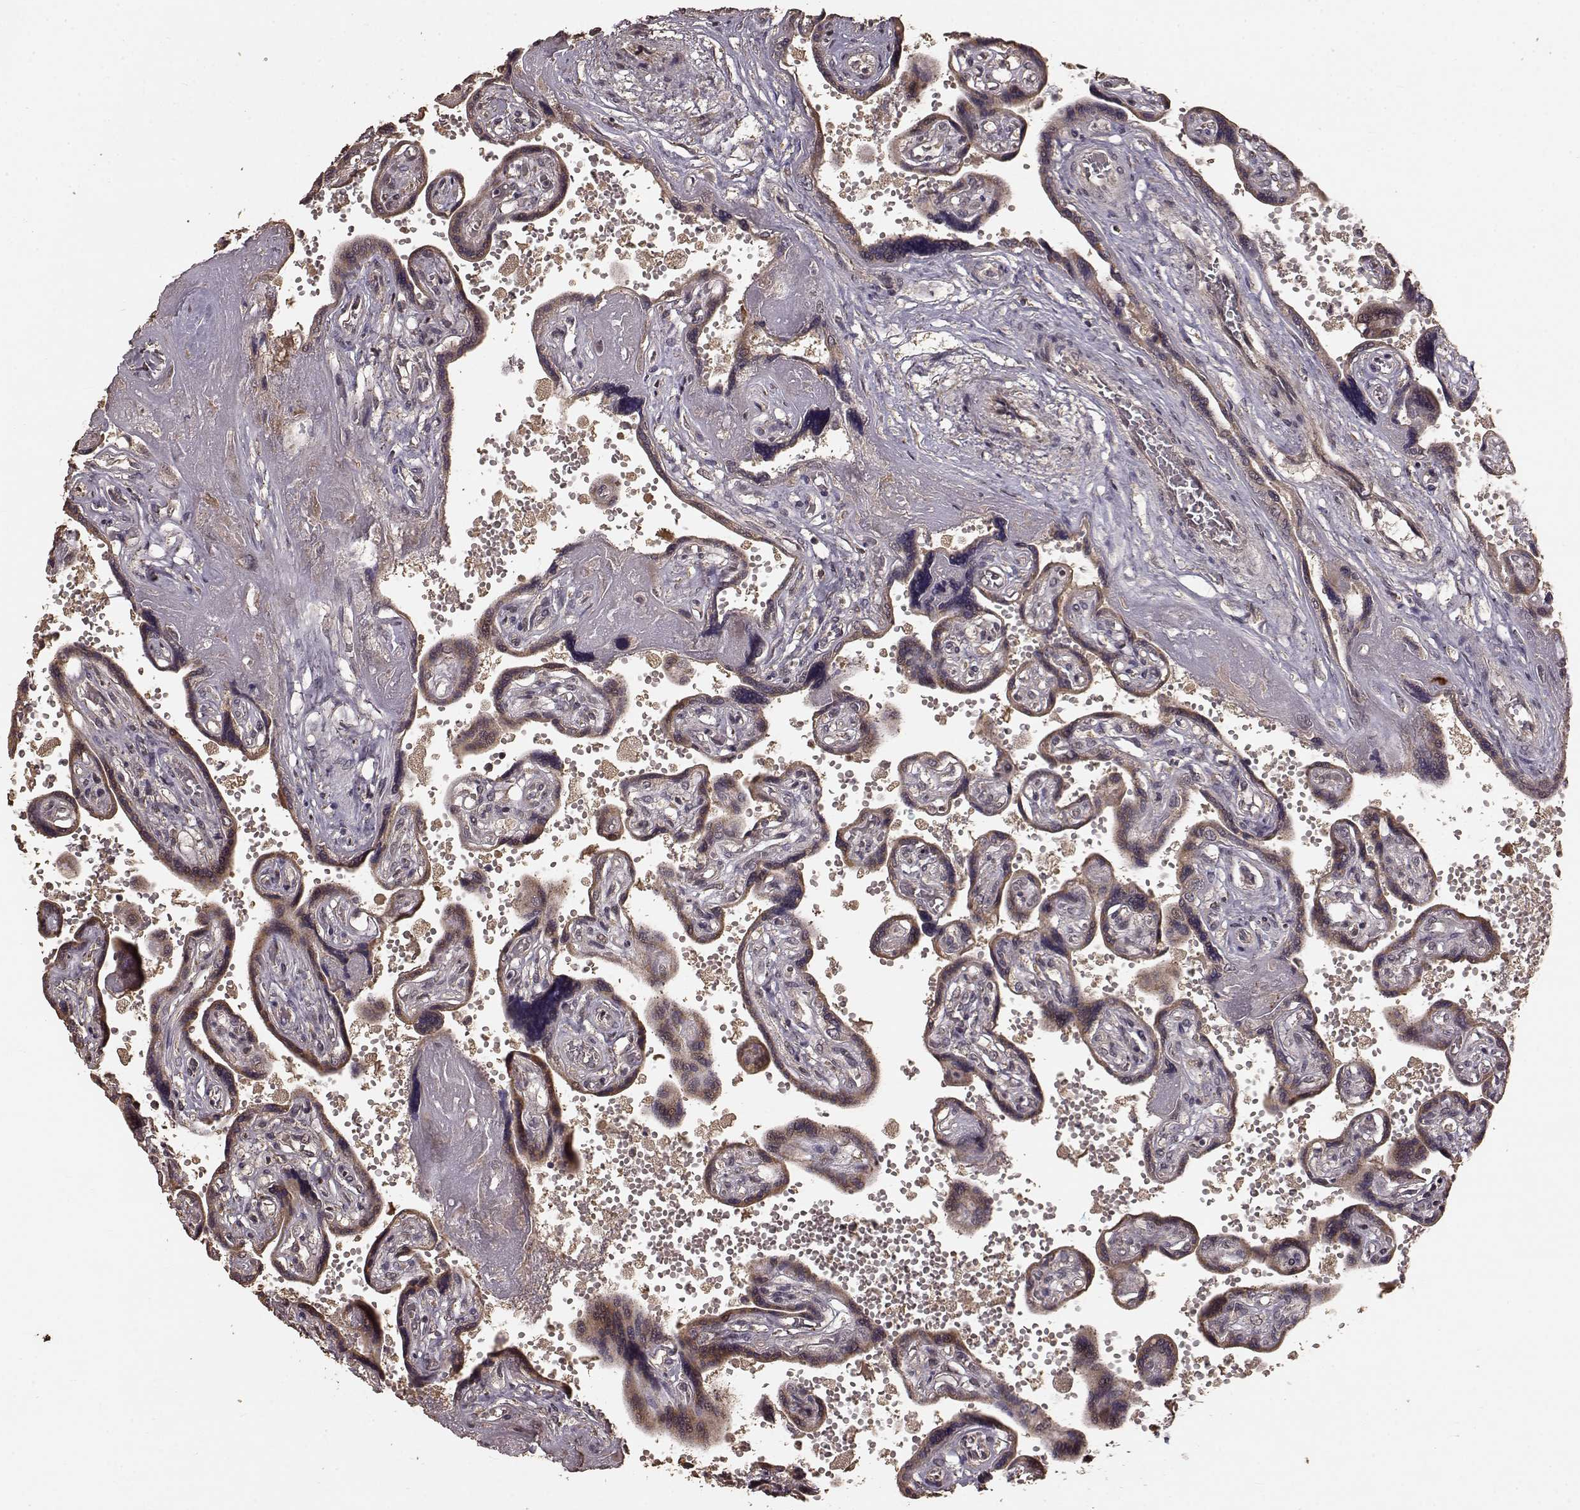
{"staining": {"intensity": "weak", "quantity": ">75%", "location": "cytoplasmic/membranous"}, "tissue": "placenta", "cell_type": "Decidual cells", "image_type": "normal", "snomed": [{"axis": "morphology", "description": "Normal tissue, NOS"}, {"axis": "topography", "description": "Placenta"}], "caption": "Immunohistochemical staining of normal human placenta displays >75% levels of weak cytoplasmic/membranous protein positivity in approximately >75% of decidual cells.", "gene": "USP15", "patient": {"sex": "female", "age": 32}}